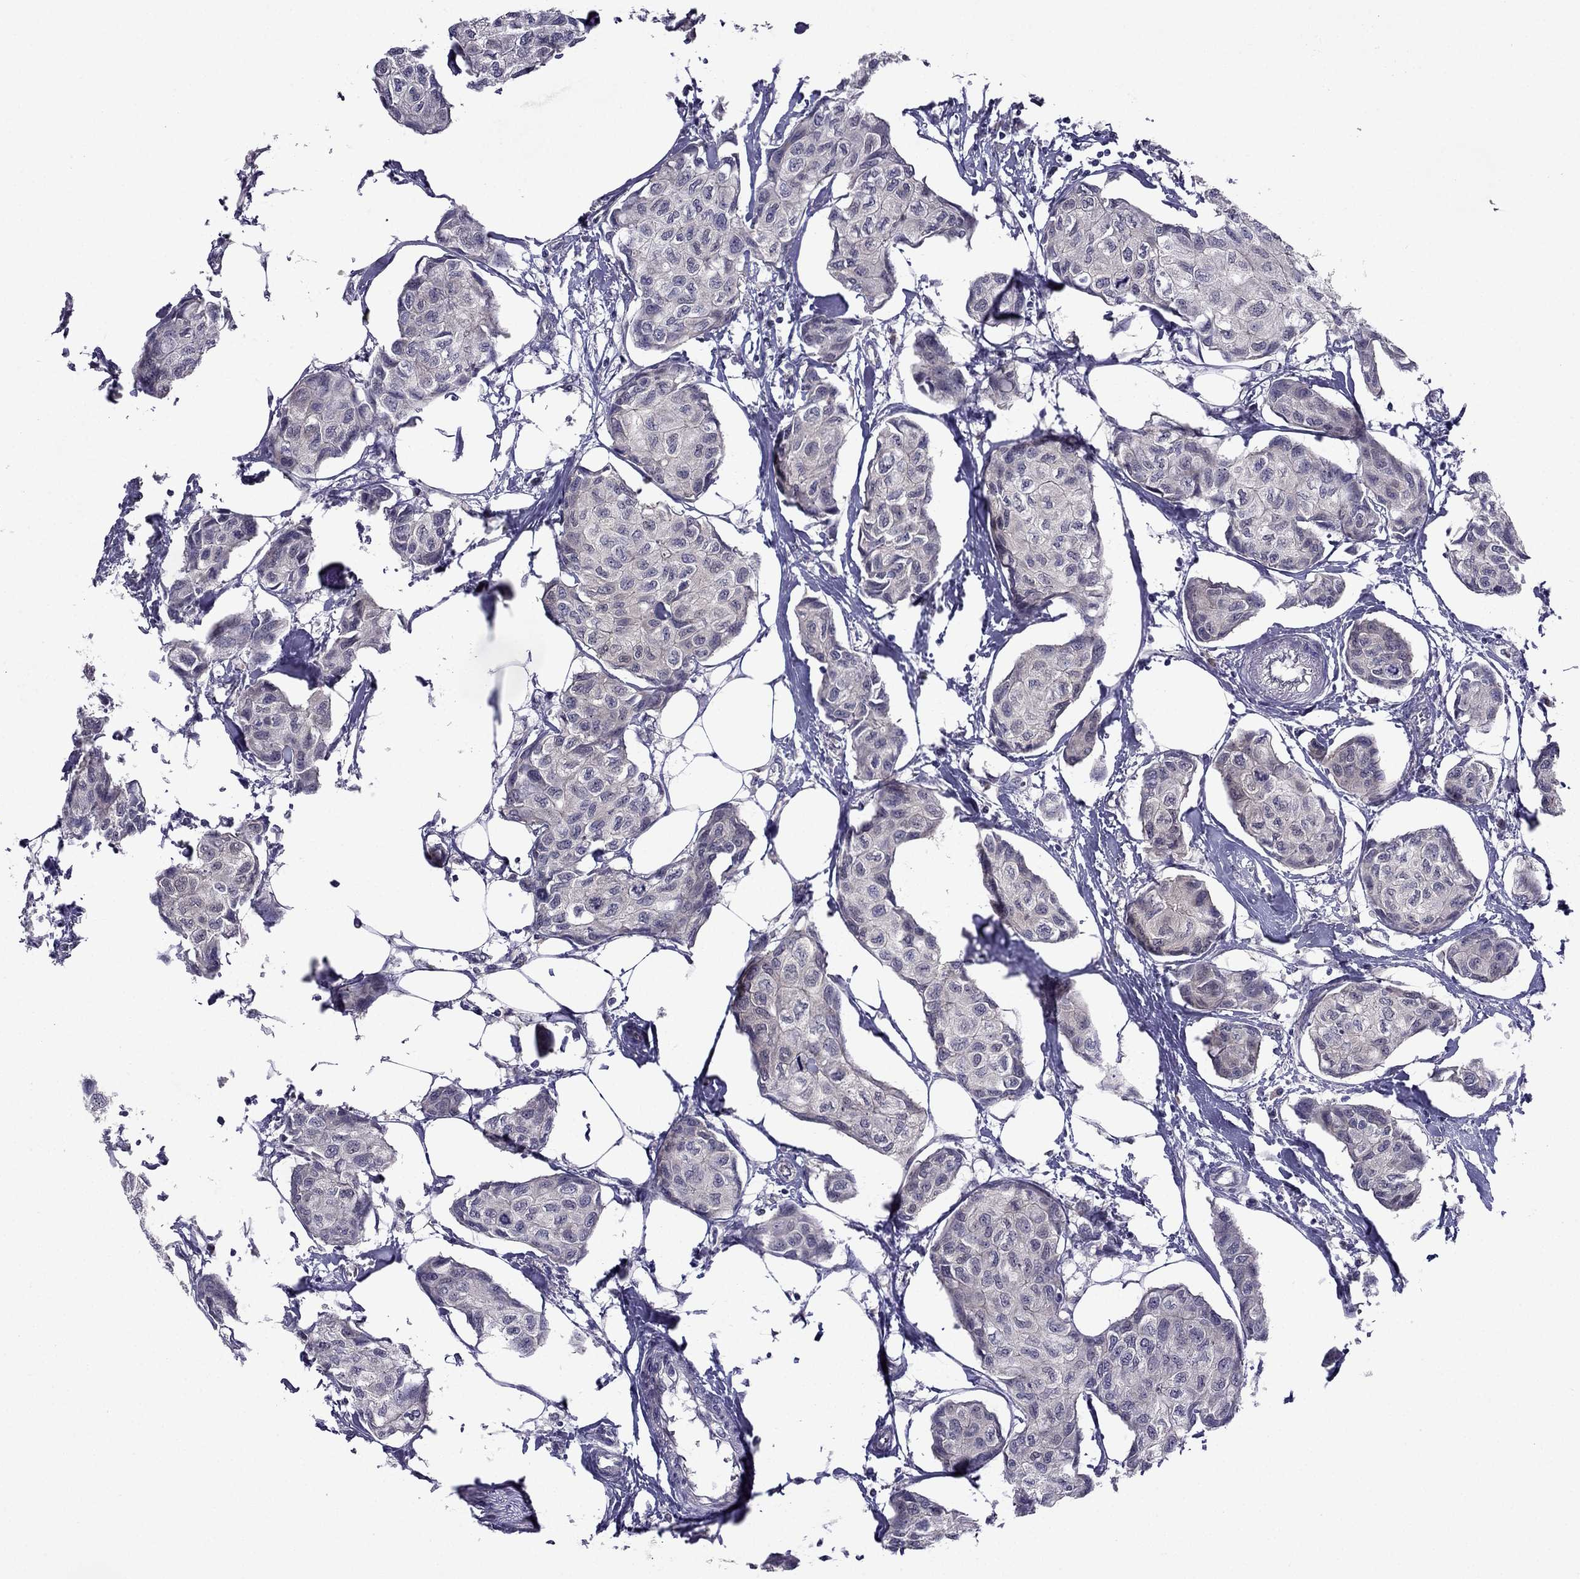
{"staining": {"intensity": "negative", "quantity": "none", "location": "none"}, "tissue": "breast cancer", "cell_type": "Tumor cells", "image_type": "cancer", "snomed": [{"axis": "morphology", "description": "Duct carcinoma"}, {"axis": "topography", "description": "Breast"}], "caption": "The immunohistochemistry (IHC) histopathology image has no significant staining in tumor cells of breast infiltrating ductal carcinoma tissue.", "gene": "CDK5", "patient": {"sex": "female", "age": 80}}